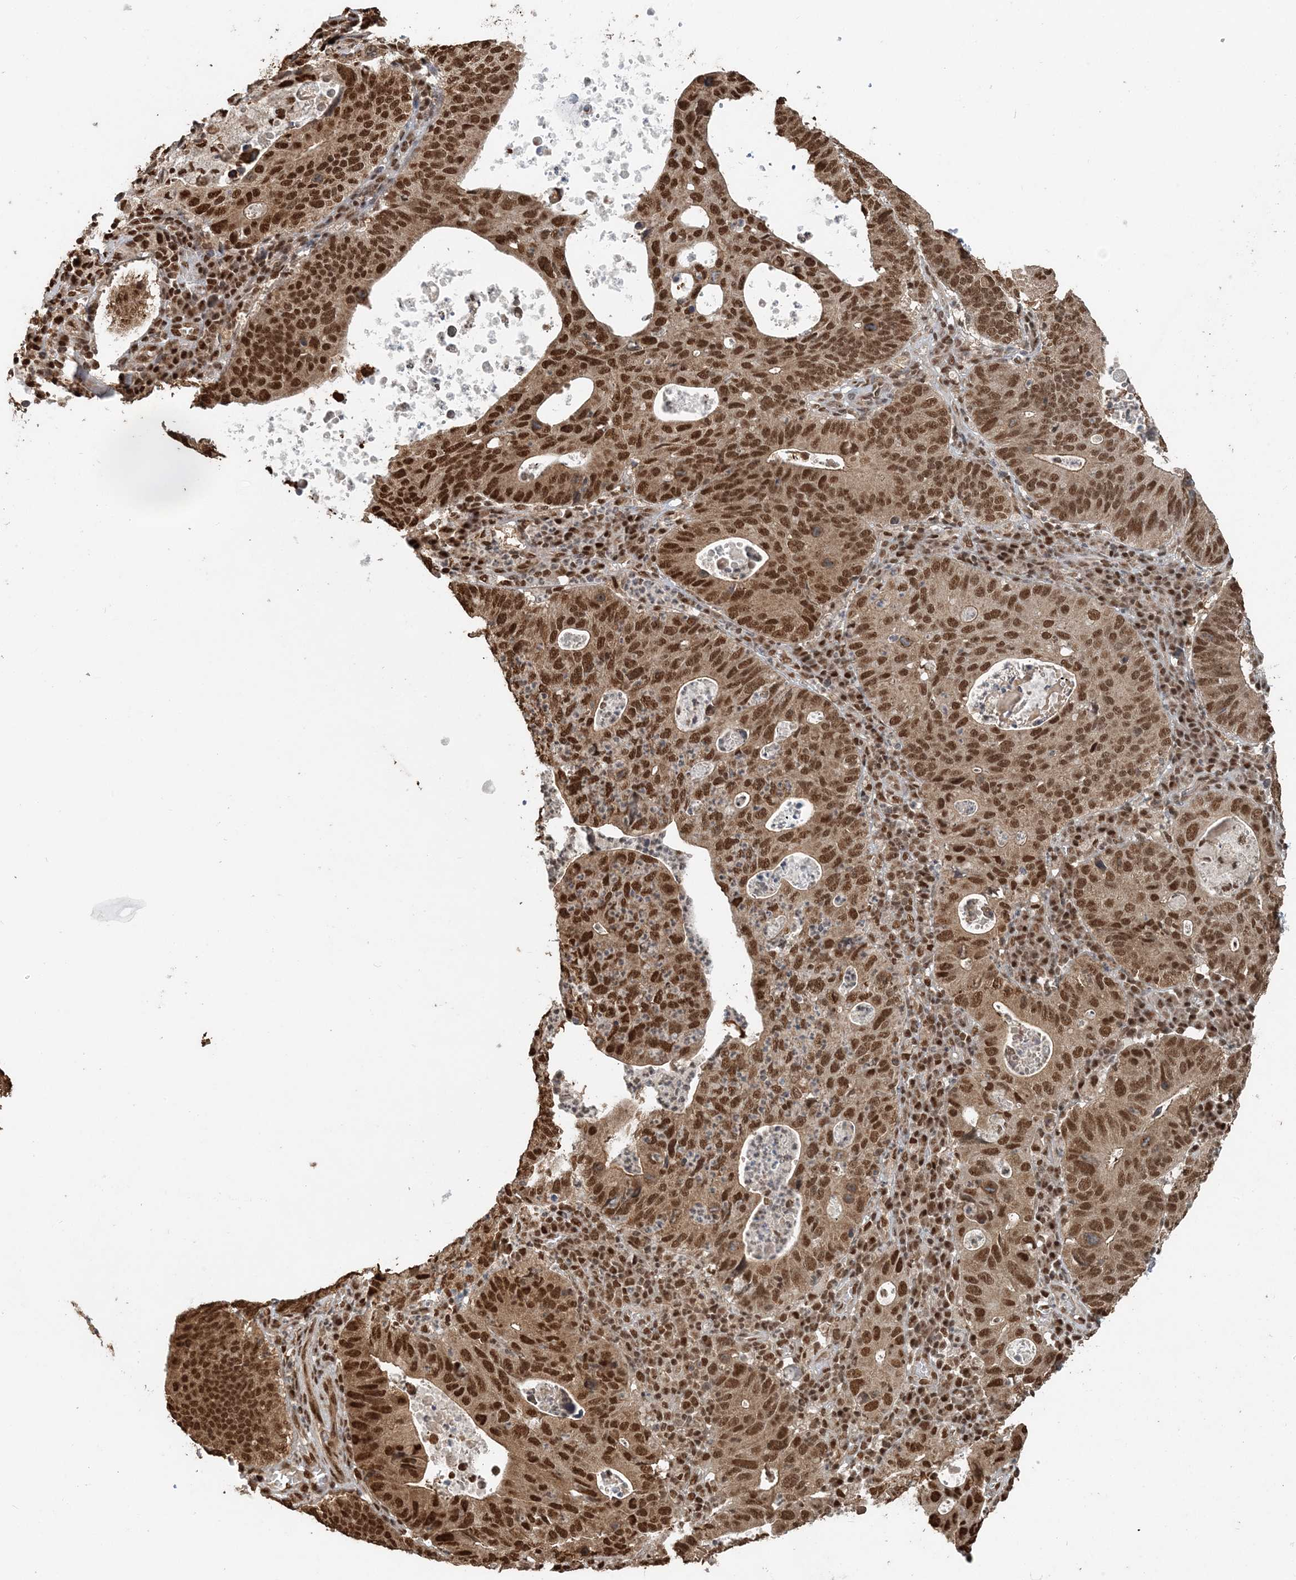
{"staining": {"intensity": "strong", "quantity": ">75%", "location": "nuclear"}, "tissue": "stomach cancer", "cell_type": "Tumor cells", "image_type": "cancer", "snomed": [{"axis": "morphology", "description": "Adenocarcinoma, NOS"}, {"axis": "topography", "description": "Stomach"}], "caption": "IHC of stomach cancer displays high levels of strong nuclear staining in about >75% of tumor cells.", "gene": "ARHGAP35", "patient": {"sex": "male", "age": 59}}